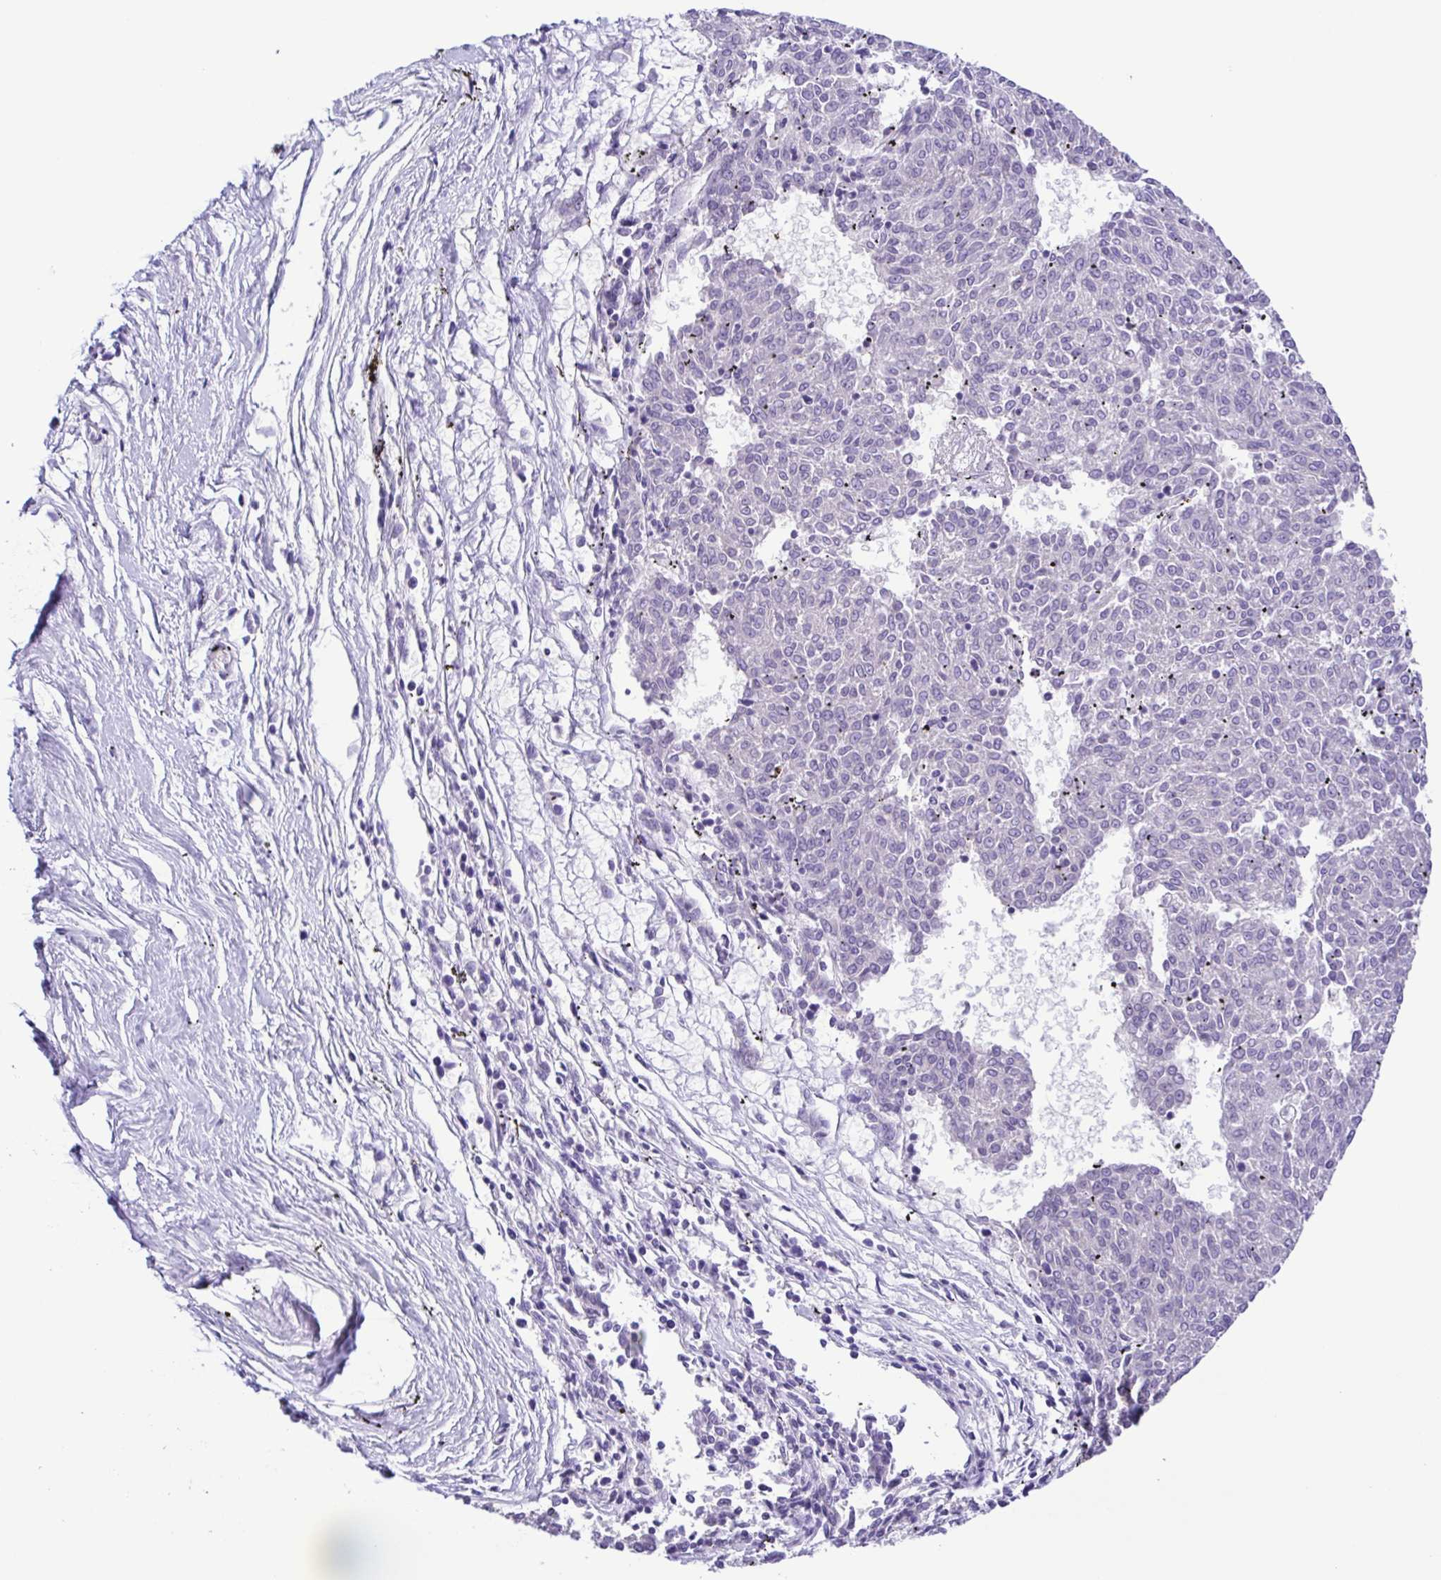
{"staining": {"intensity": "negative", "quantity": "none", "location": "none"}, "tissue": "melanoma", "cell_type": "Tumor cells", "image_type": "cancer", "snomed": [{"axis": "morphology", "description": "Malignant melanoma, NOS"}, {"axis": "topography", "description": "Skin"}], "caption": "High magnification brightfield microscopy of malignant melanoma stained with DAB (3,3'-diaminobenzidine) (brown) and counterstained with hematoxylin (blue): tumor cells show no significant staining.", "gene": "DCLK2", "patient": {"sex": "female", "age": 72}}